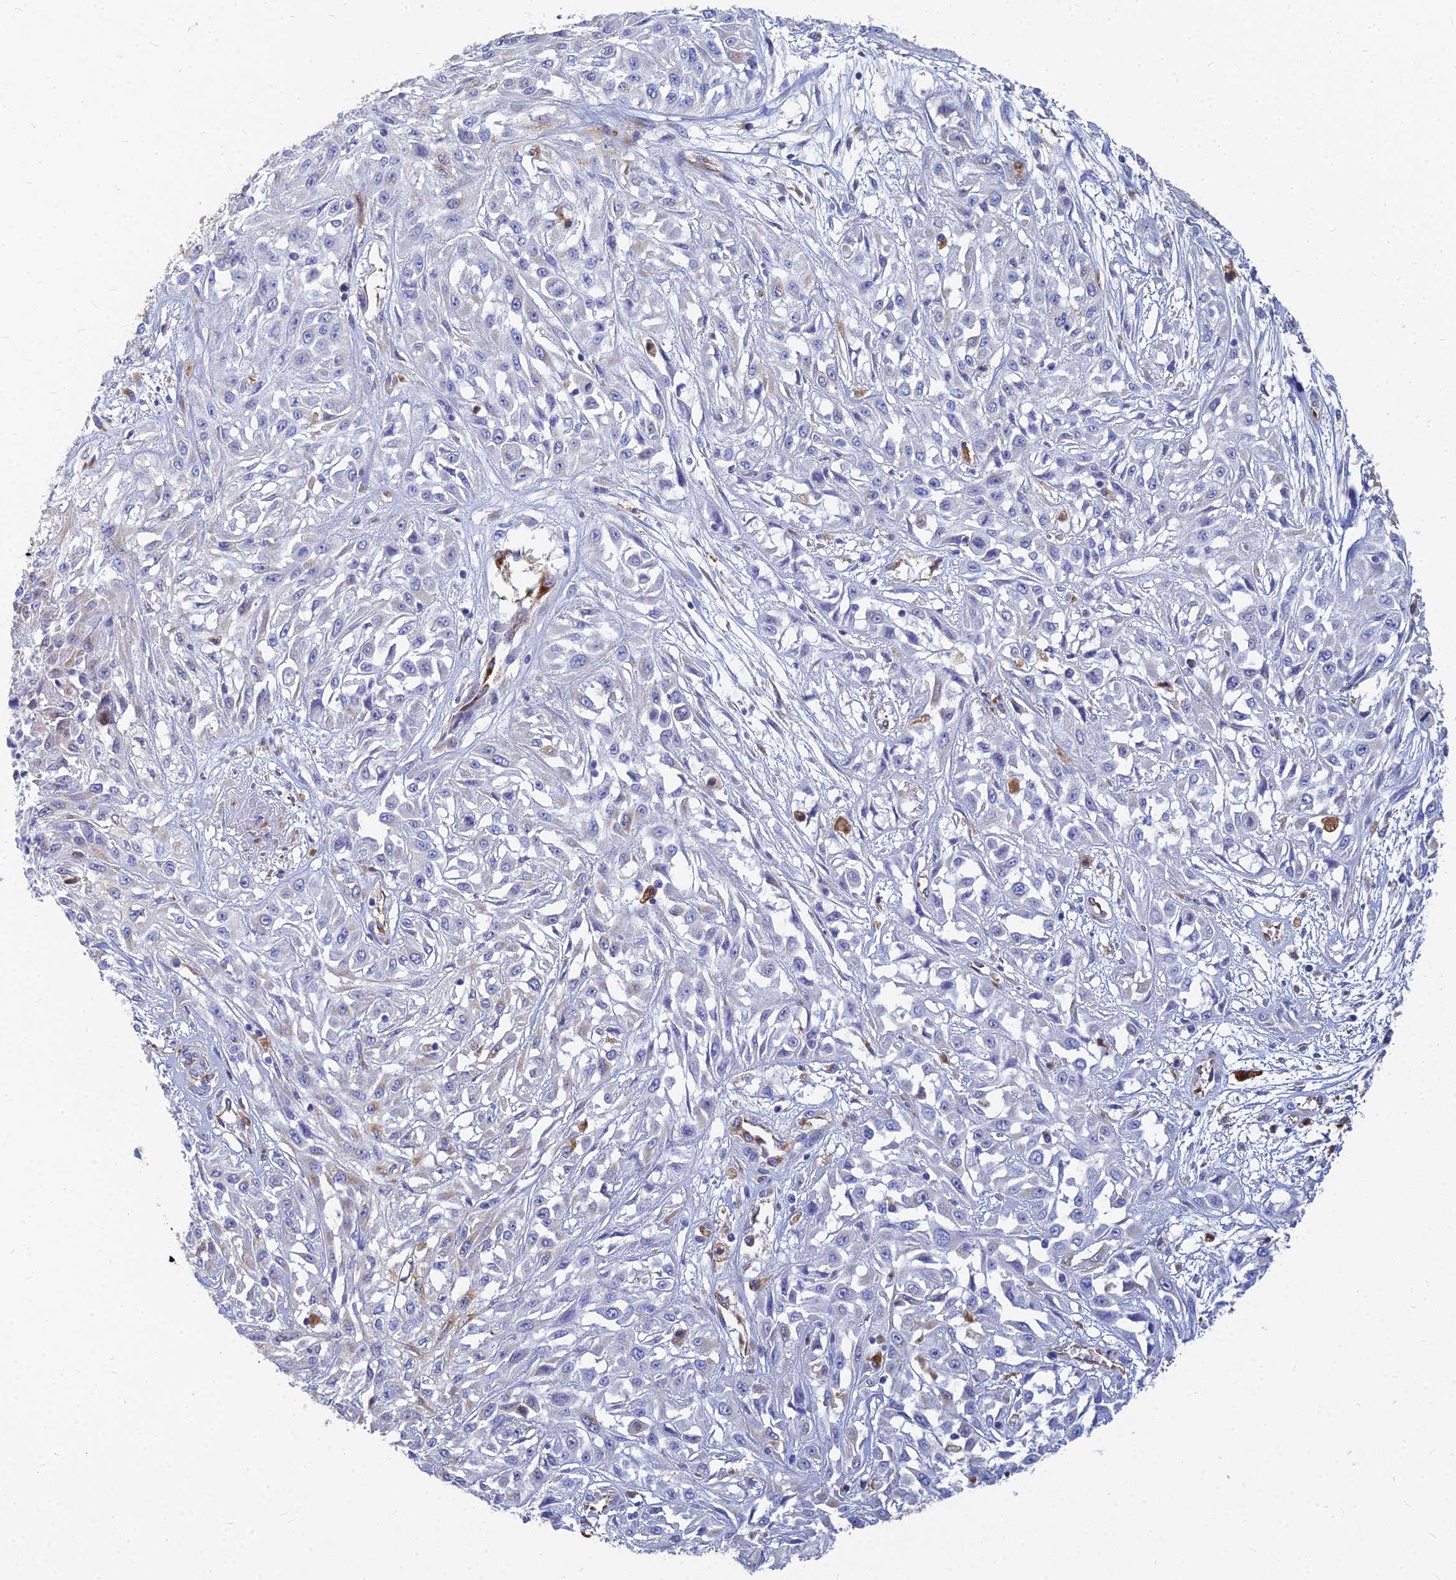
{"staining": {"intensity": "negative", "quantity": "none", "location": "none"}, "tissue": "skin cancer", "cell_type": "Tumor cells", "image_type": "cancer", "snomed": [{"axis": "morphology", "description": "Squamous cell carcinoma, NOS"}, {"axis": "morphology", "description": "Squamous cell carcinoma, metastatic, NOS"}, {"axis": "topography", "description": "Skin"}, {"axis": "topography", "description": "Lymph node"}], "caption": "Tumor cells are negative for brown protein staining in skin cancer (squamous cell carcinoma). The staining is performed using DAB brown chromogen with nuclei counter-stained in using hematoxylin.", "gene": "VAT1", "patient": {"sex": "male", "age": 75}}